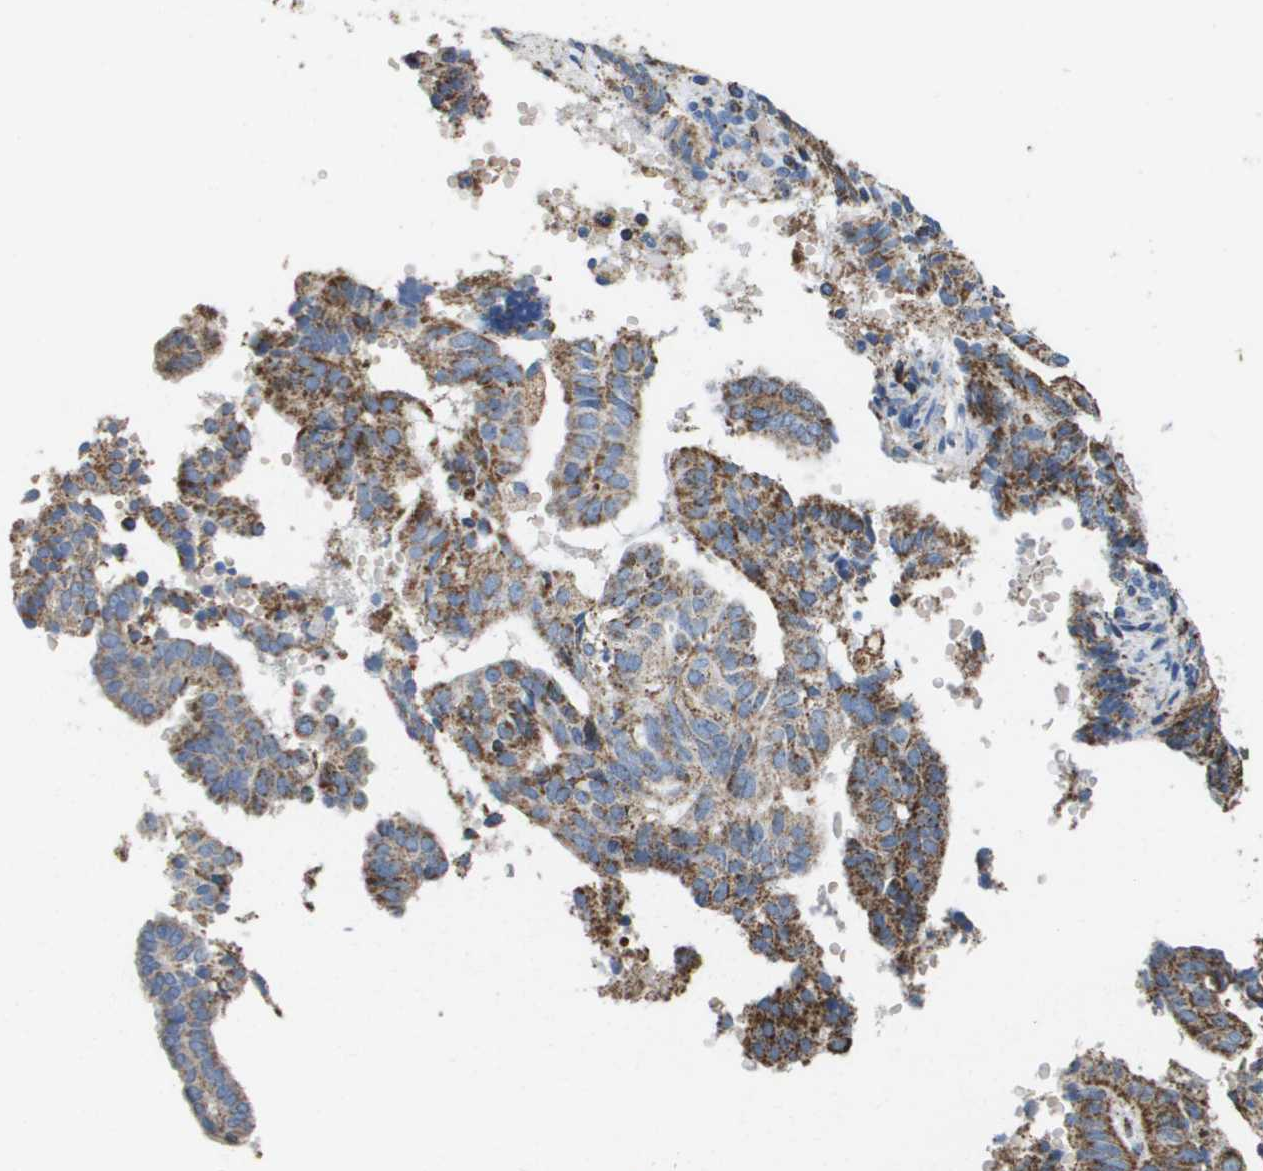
{"staining": {"intensity": "moderate", "quantity": ">75%", "location": "cytoplasmic/membranous"}, "tissue": "endometrial cancer", "cell_type": "Tumor cells", "image_type": "cancer", "snomed": [{"axis": "morphology", "description": "Adenocarcinoma, NOS"}, {"axis": "topography", "description": "Endometrium"}], "caption": "A micrograph of adenocarcinoma (endometrial) stained for a protein displays moderate cytoplasmic/membranous brown staining in tumor cells.", "gene": "ATP5F1B", "patient": {"sex": "female", "age": 58}}